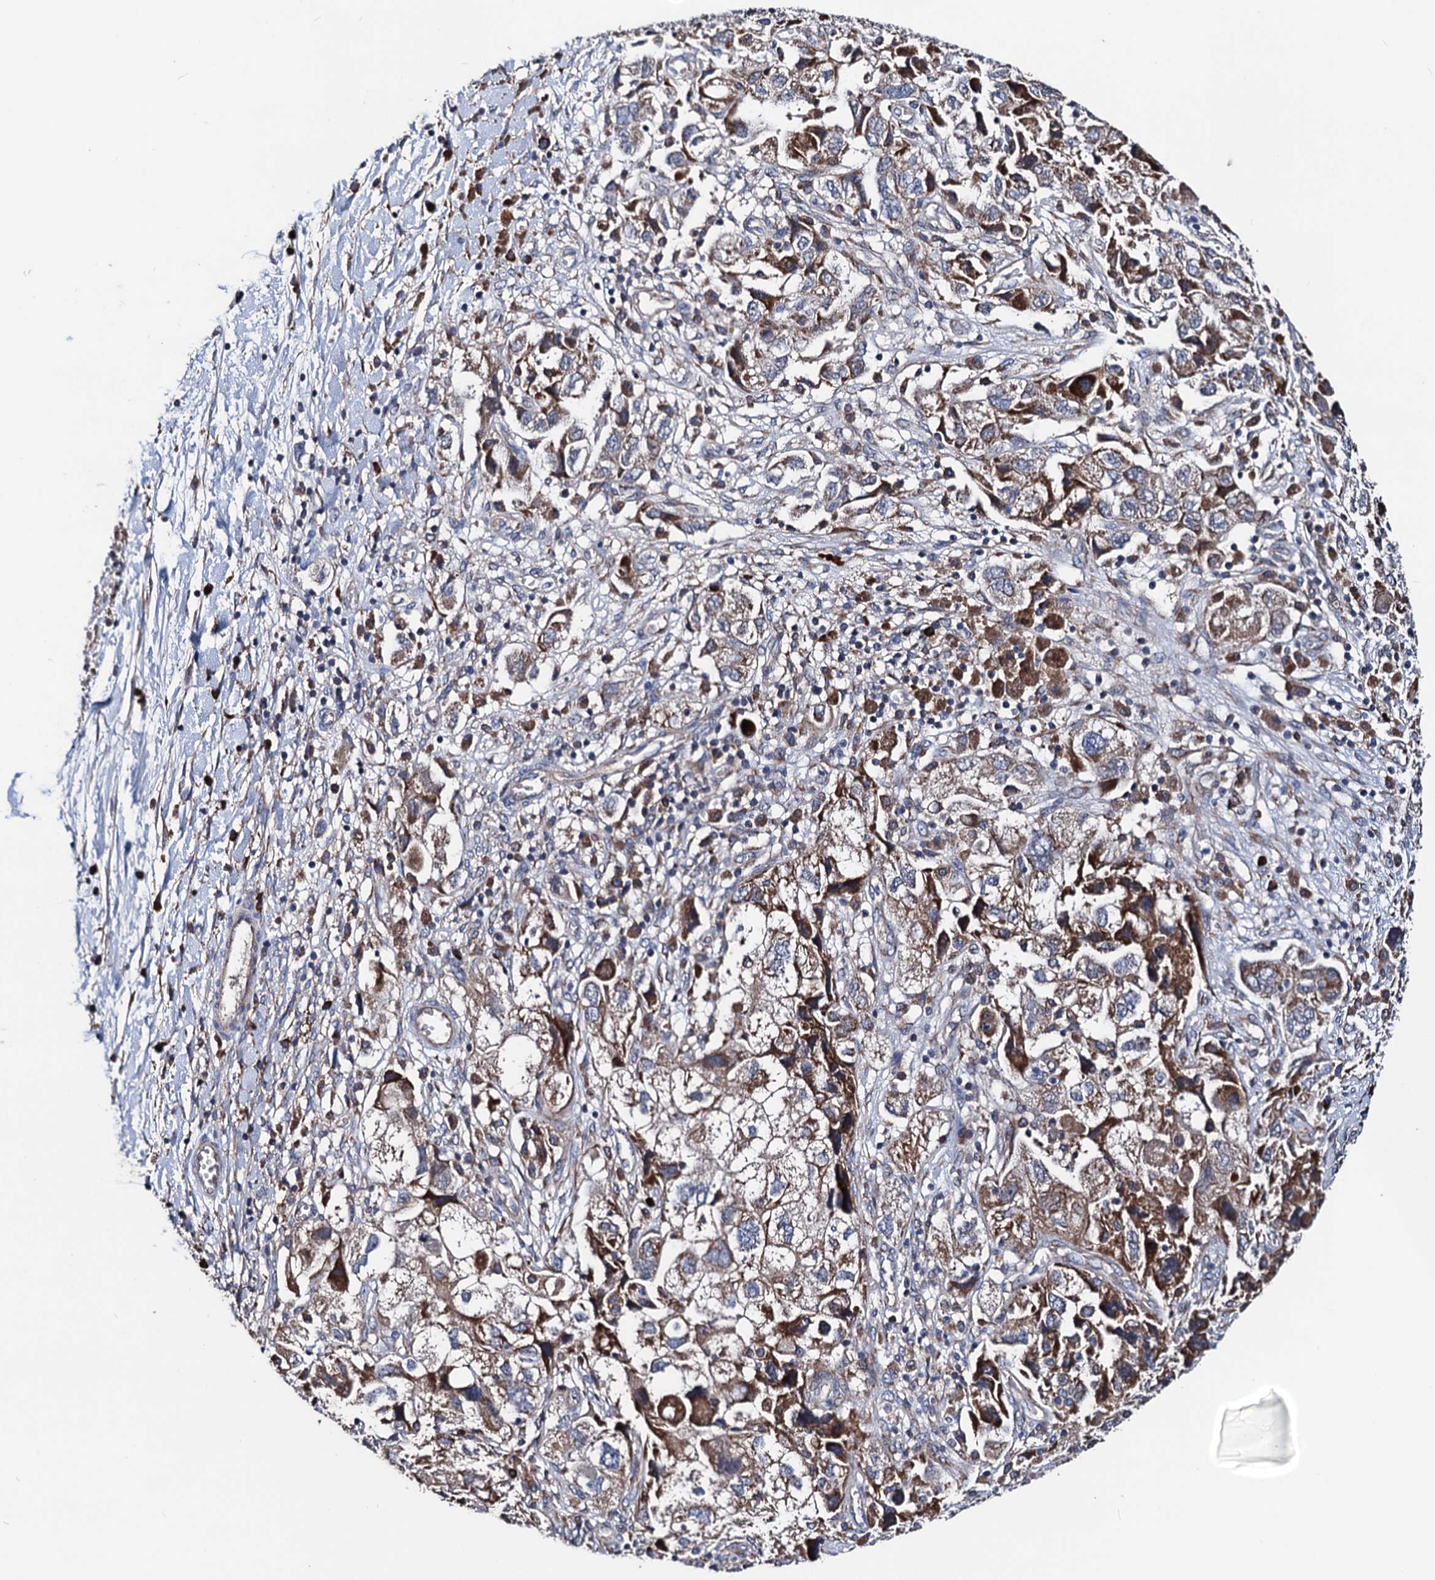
{"staining": {"intensity": "moderate", "quantity": ">75%", "location": "cytoplasmic/membranous"}, "tissue": "ovarian cancer", "cell_type": "Tumor cells", "image_type": "cancer", "snomed": [{"axis": "morphology", "description": "Carcinoma, NOS"}, {"axis": "morphology", "description": "Cystadenocarcinoma, serous, NOS"}, {"axis": "topography", "description": "Ovary"}], "caption": "Protein expression analysis of human carcinoma (ovarian) reveals moderate cytoplasmic/membranous staining in about >75% of tumor cells.", "gene": "AKAP11", "patient": {"sex": "female", "age": 69}}